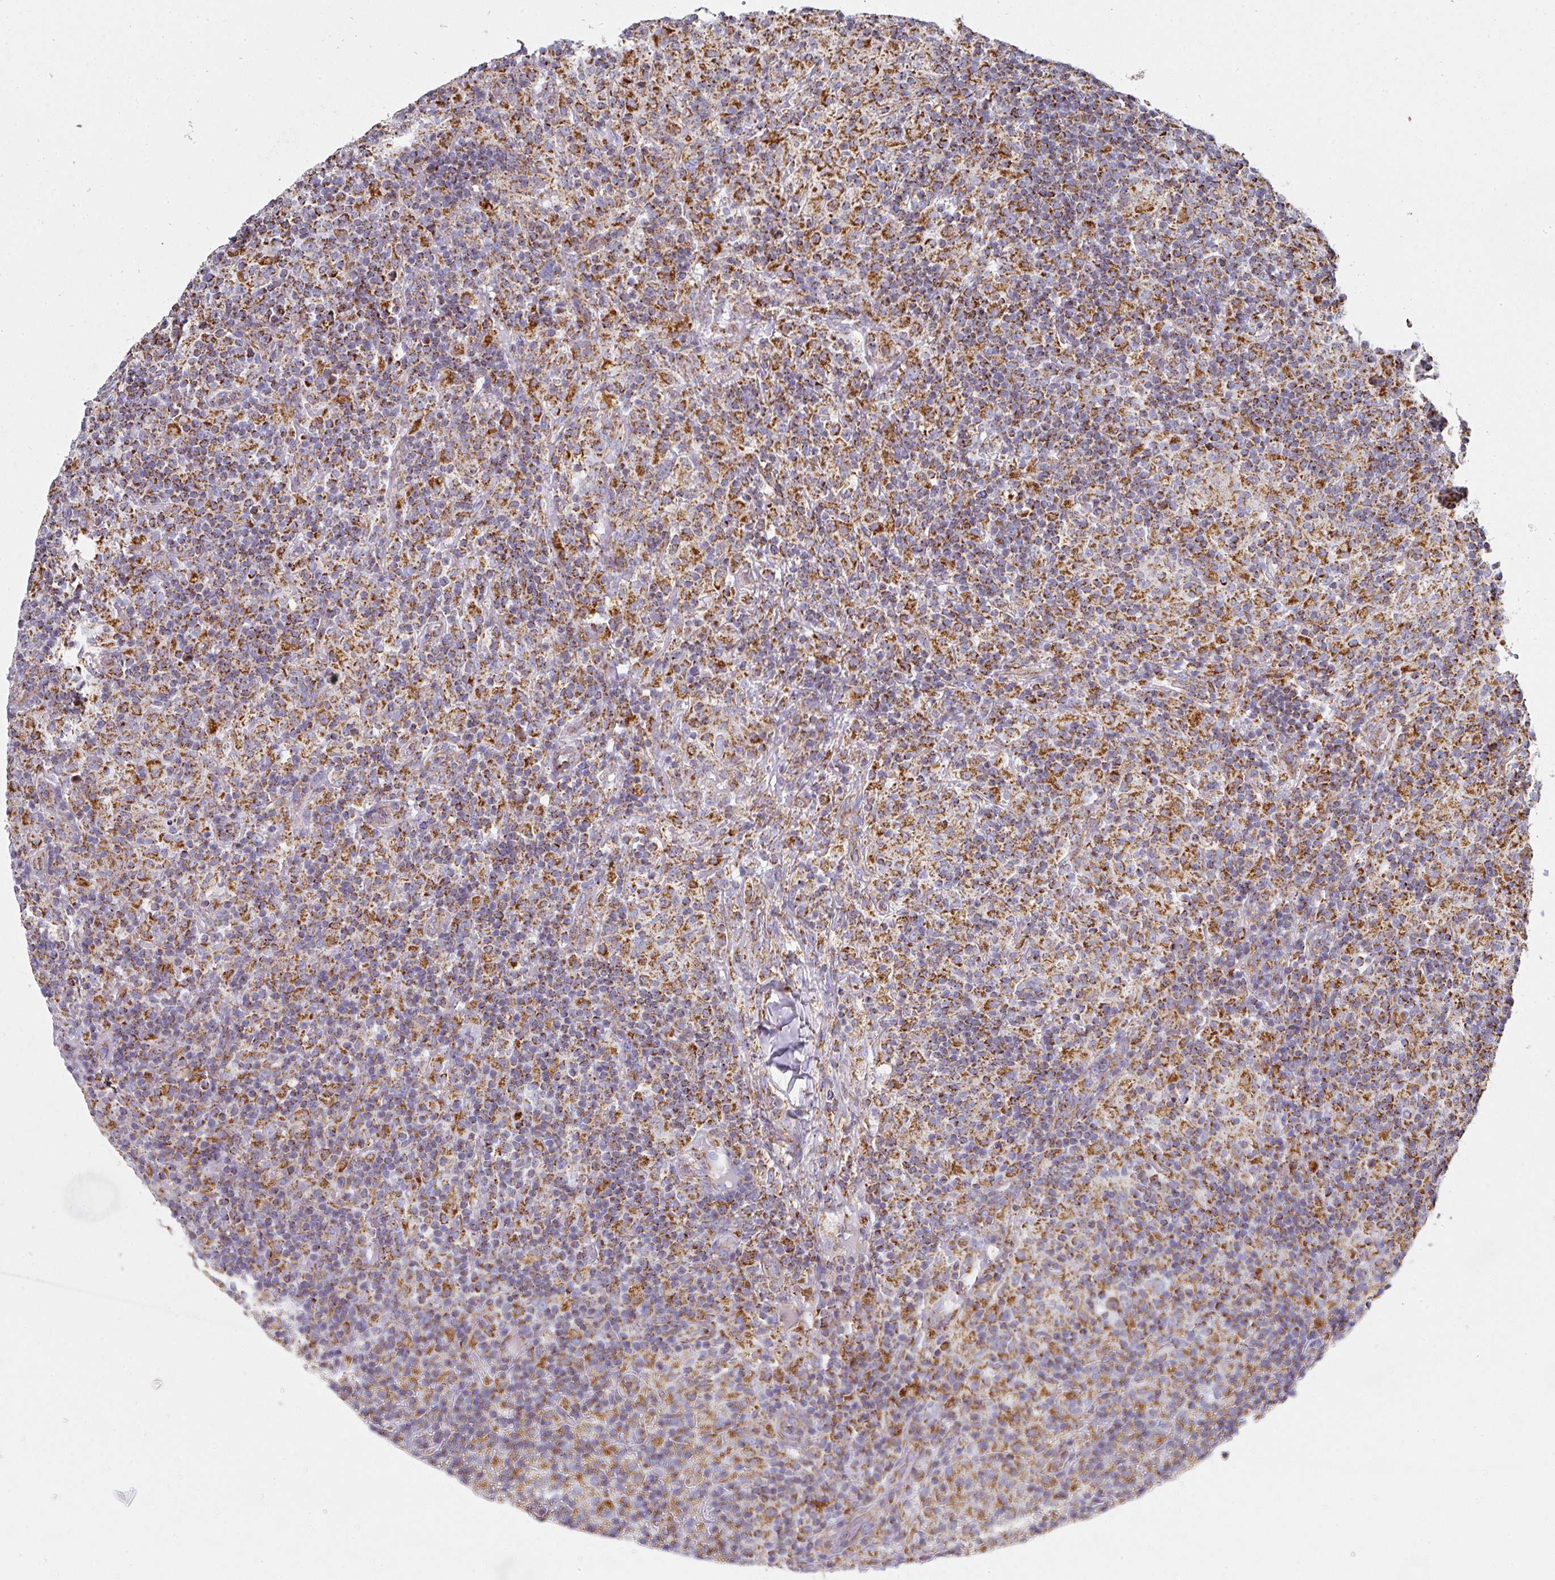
{"staining": {"intensity": "strong", "quantity": ">75%", "location": "cytoplasmic/membranous"}, "tissue": "lymphoma", "cell_type": "Tumor cells", "image_type": "cancer", "snomed": [{"axis": "morphology", "description": "Hodgkin's disease, NOS"}, {"axis": "topography", "description": "Lymph node"}], "caption": "Hodgkin's disease was stained to show a protein in brown. There is high levels of strong cytoplasmic/membranous expression in about >75% of tumor cells.", "gene": "UQCRFS1", "patient": {"sex": "male", "age": 70}}